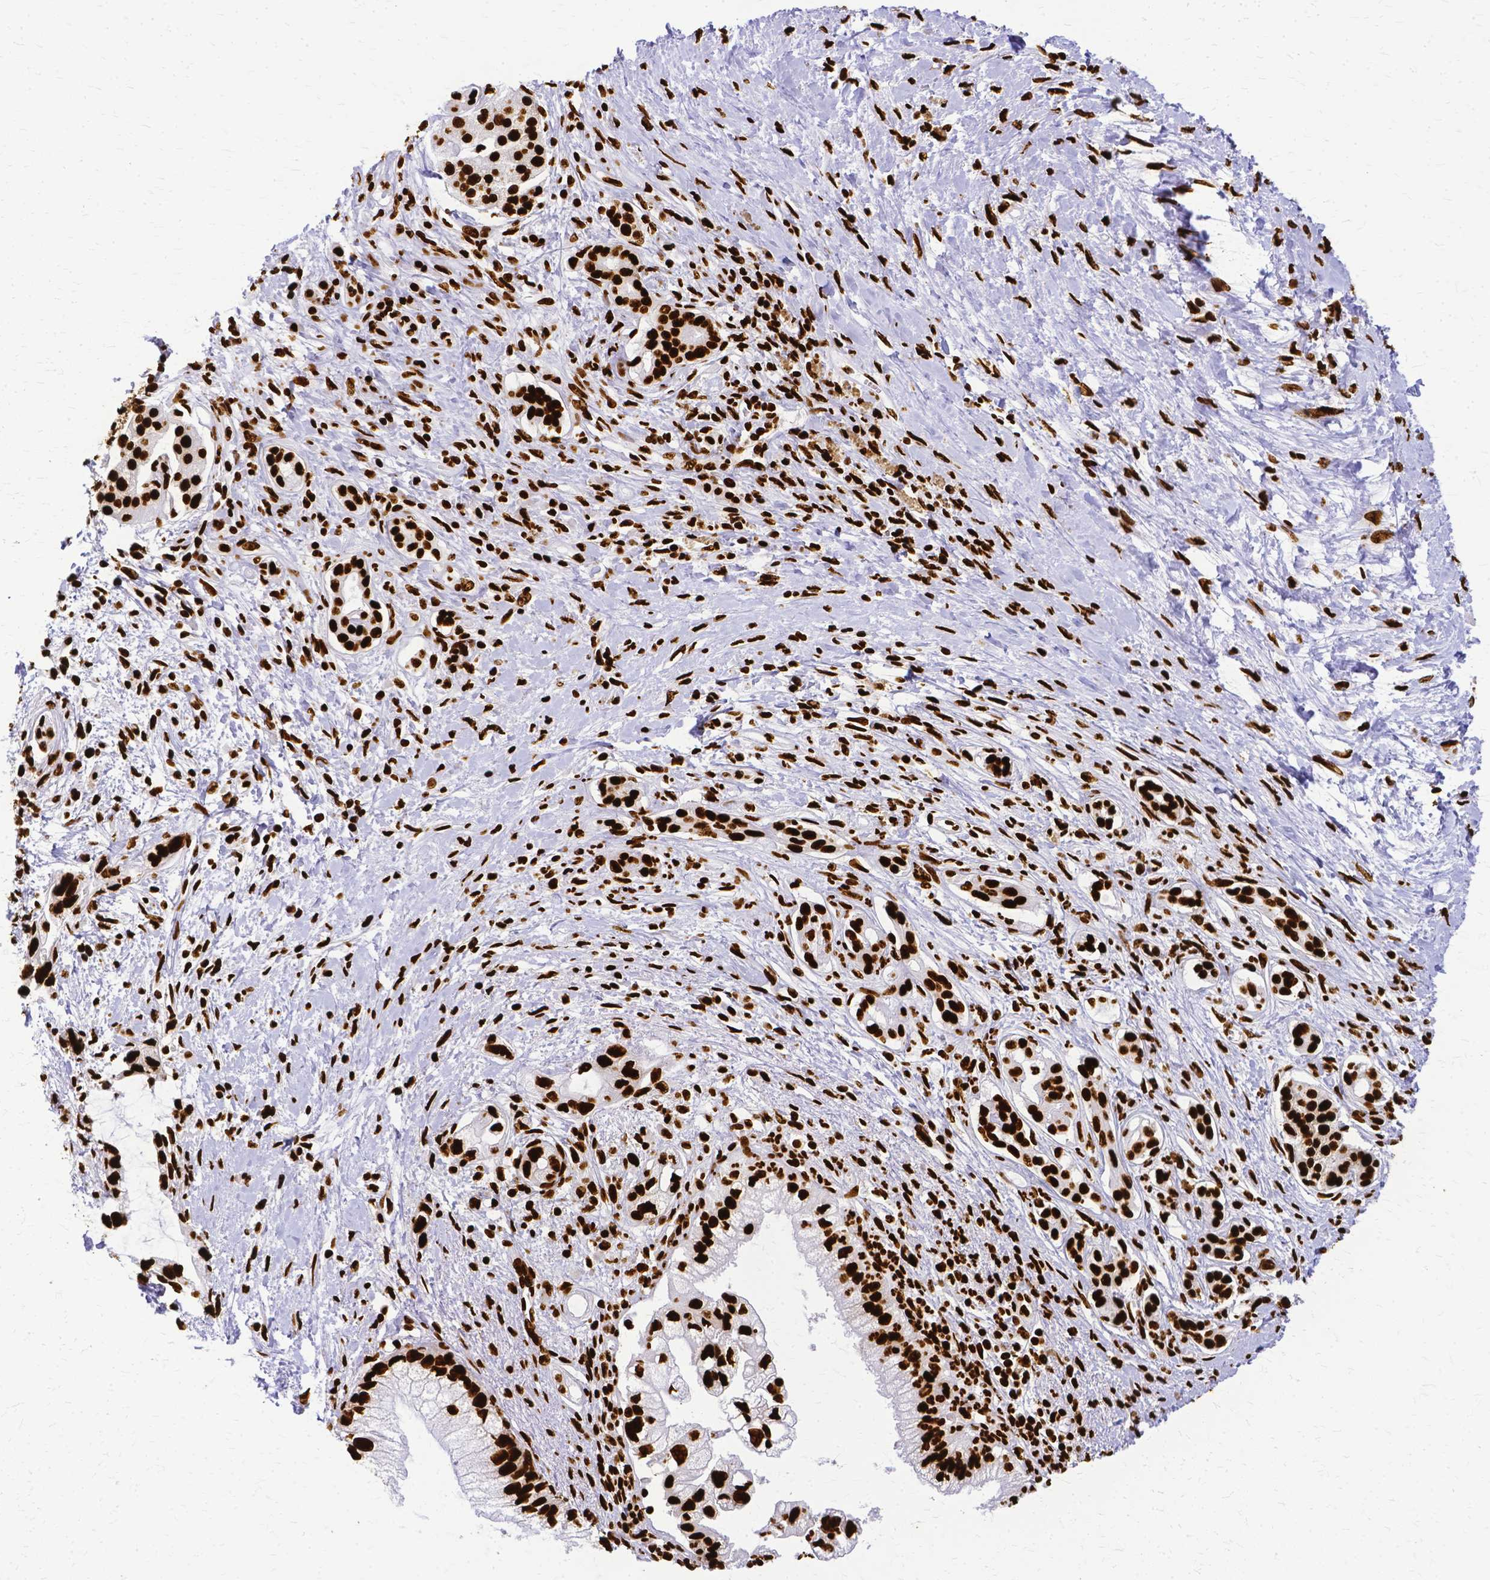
{"staining": {"intensity": "strong", "quantity": ">75%", "location": "nuclear"}, "tissue": "pancreatic cancer", "cell_type": "Tumor cells", "image_type": "cancer", "snomed": [{"axis": "morphology", "description": "Adenocarcinoma, NOS"}, {"axis": "topography", "description": "Pancreas"}], "caption": "Strong nuclear positivity is seen in approximately >75% of tumor cells in pancreatic cancer.", "gene": "SFPQ", "patient": {"sex": "male", "age": 70}}